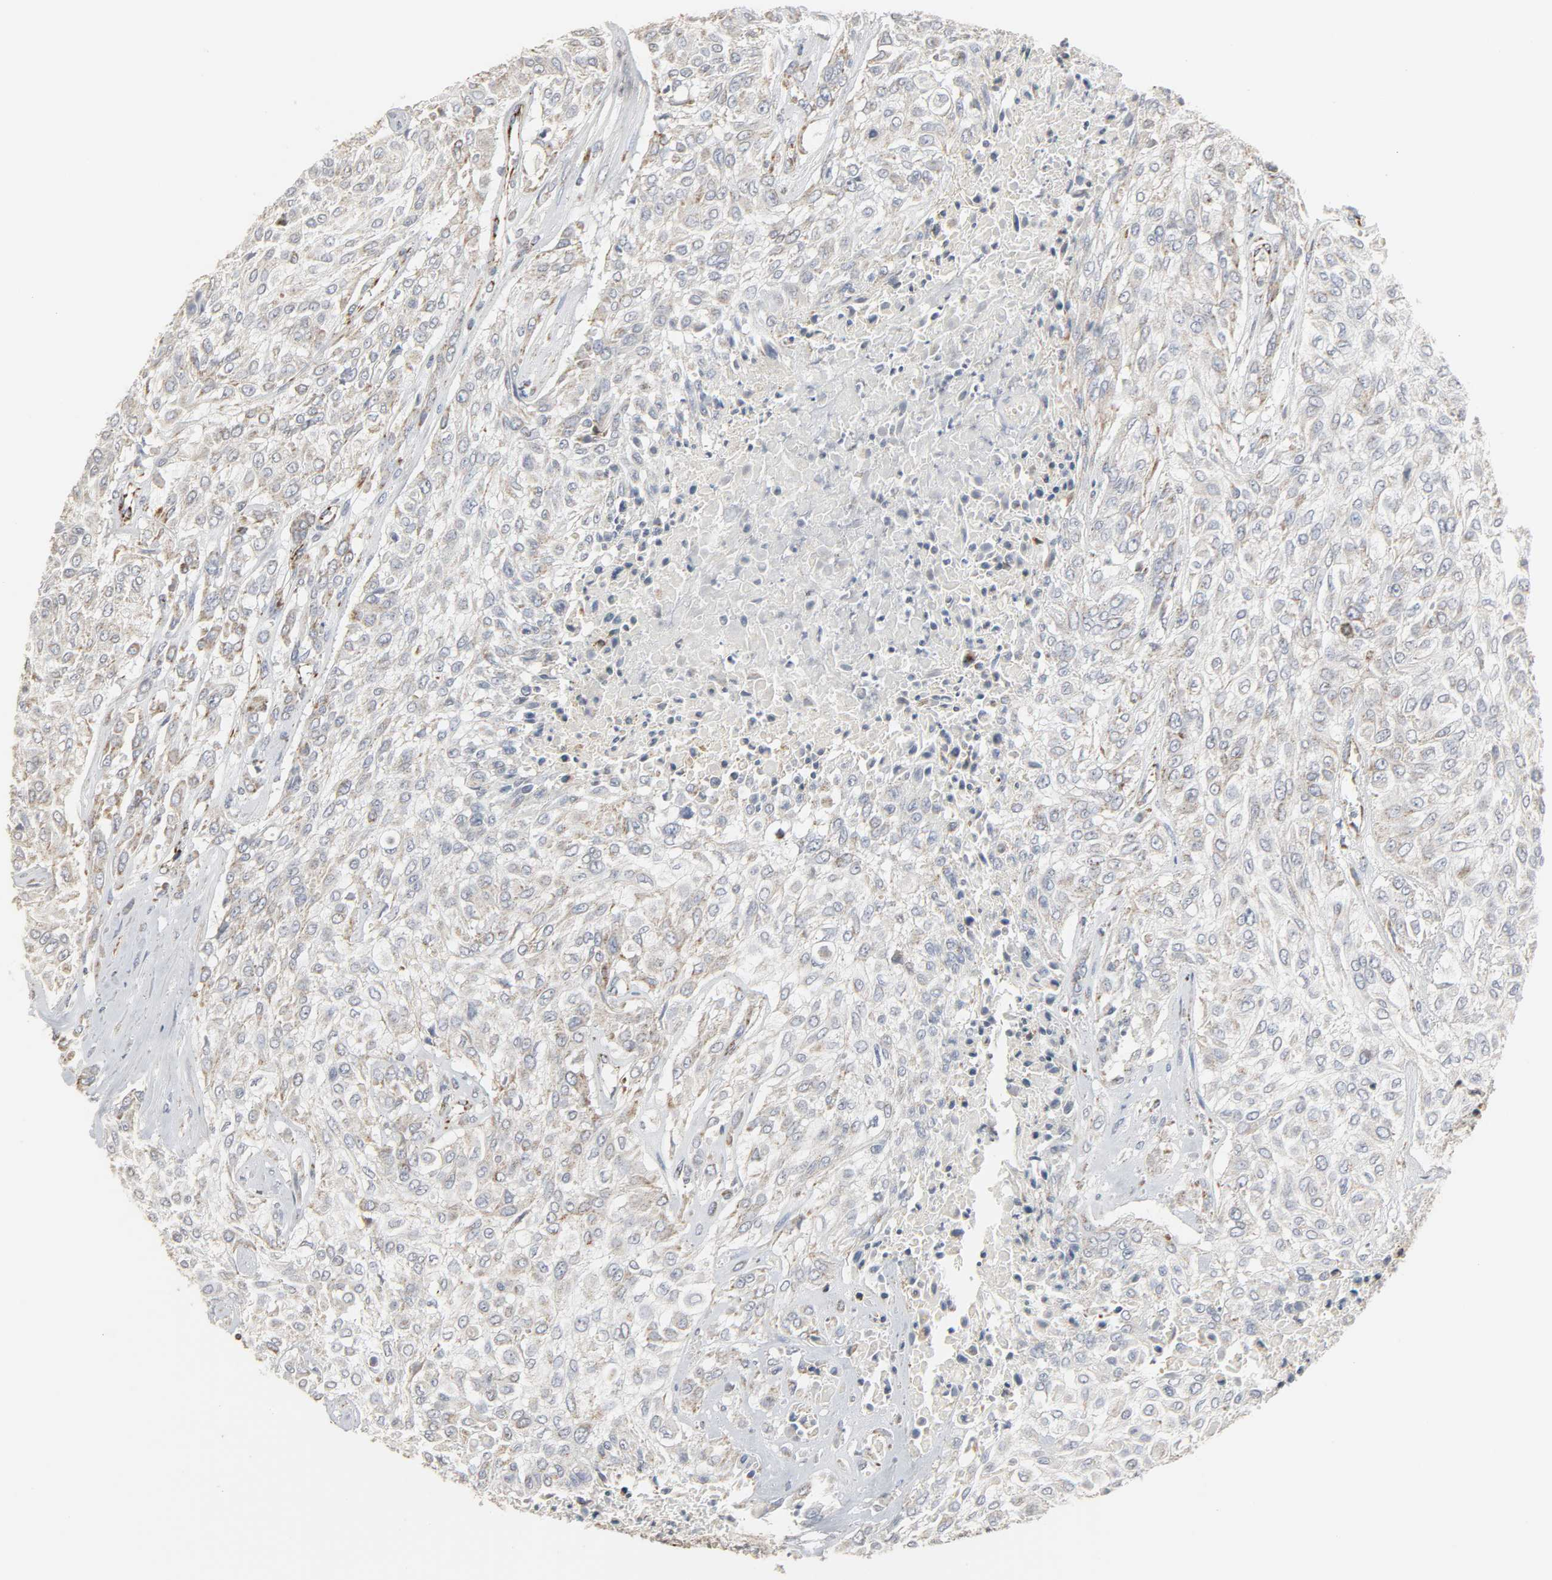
{"staining": {"intensity": "weak", "quantity": "<25%", "location": "cytoplasmic/membranous"}, "tissue": "urothelial cancer", "cell_type": "Tumor cells", "image_type": "cancer", "snomed": [{"axis": "morphology", "description": "Urothelial carcinoma, High grade"}, {"axis": "topography", "description": "Urinary bladder"}], "caption": "This is an IHC photomicrograph of human urothelial cancer. There is no staining in tumor cells.", "gene": "ACAT1", "patient": {"sex": "male", "age": 57}}